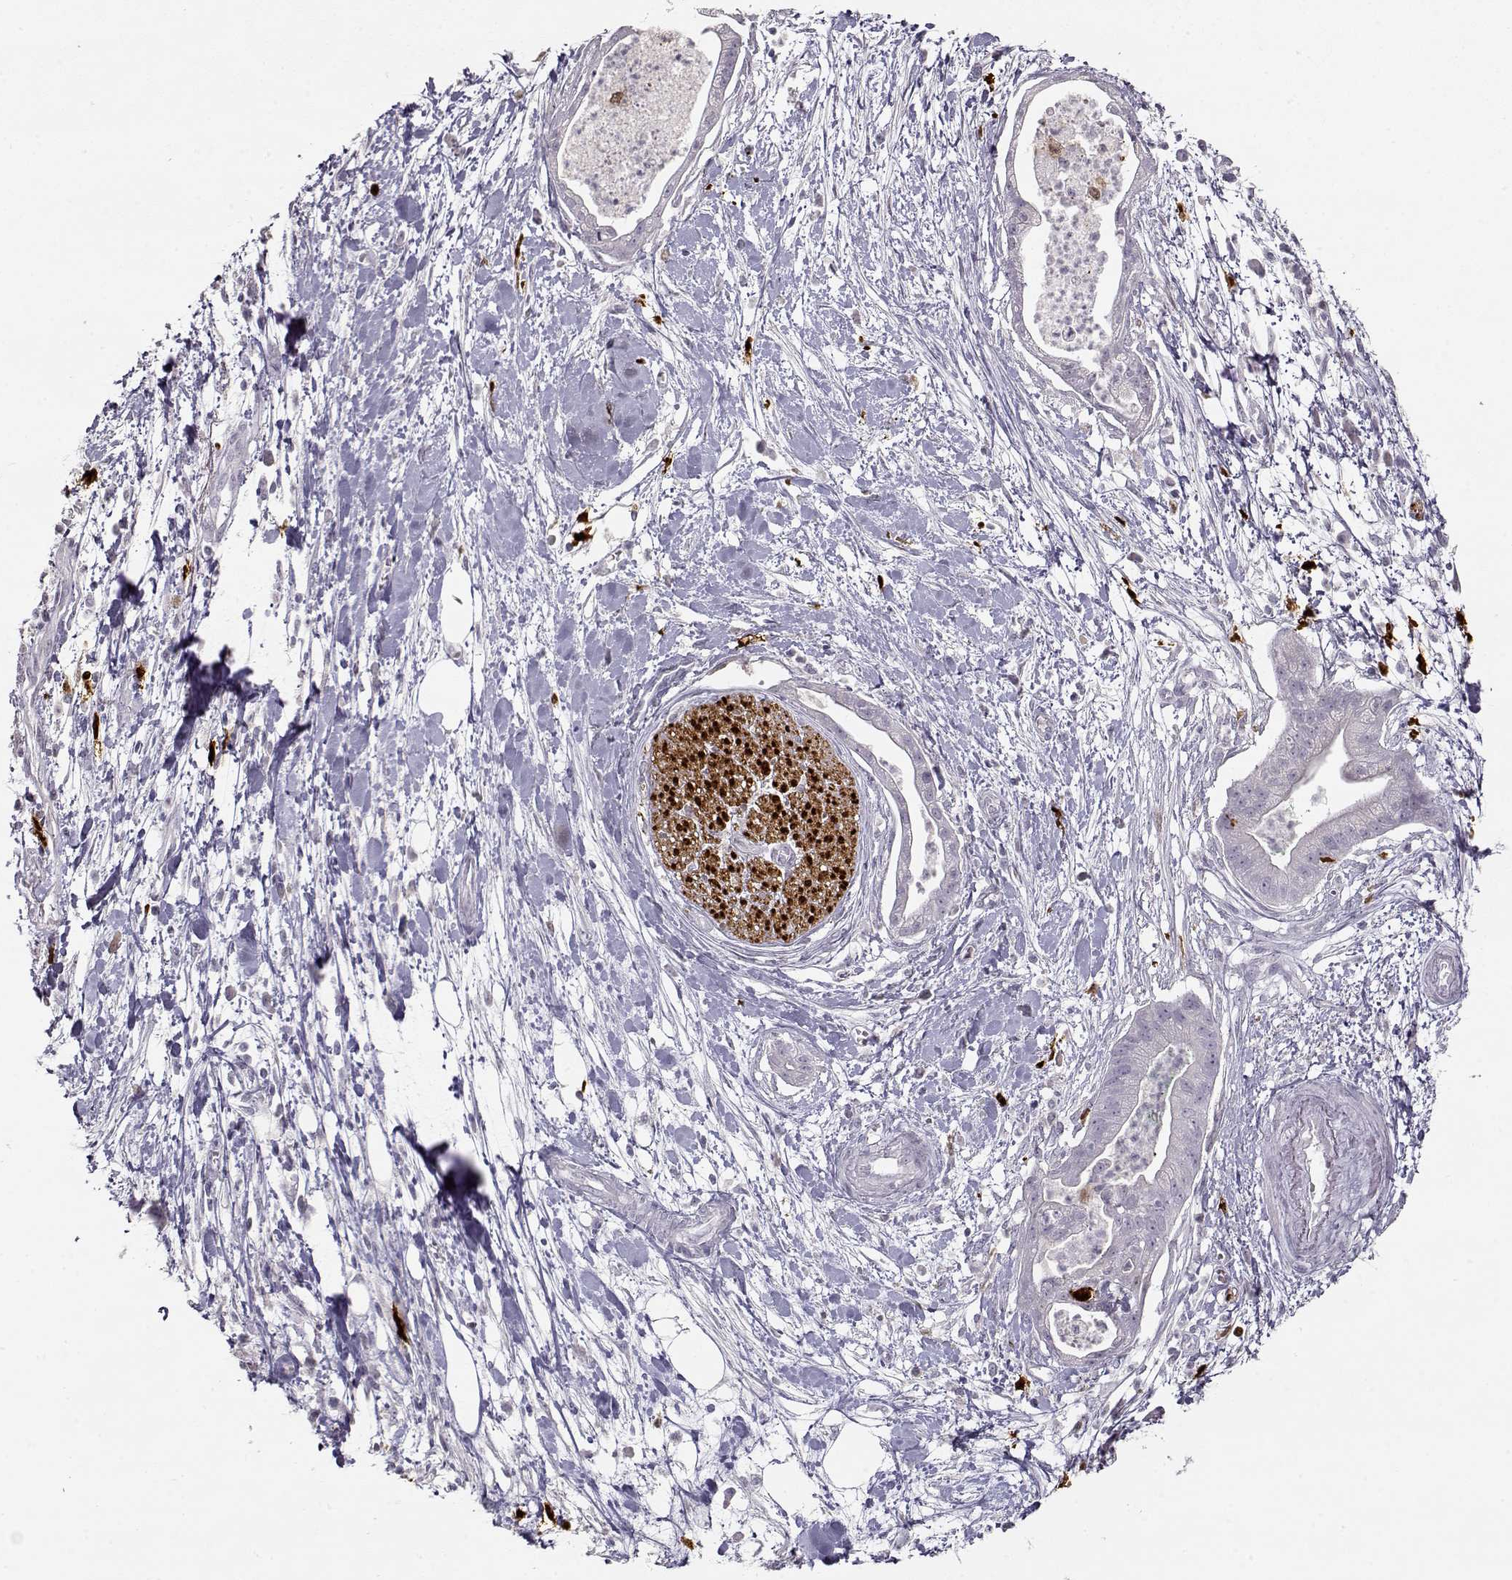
{"staining": {"intensity": "negative", "quantity": "none", "location": "none"}, "tissue": "pancreatic cancer", "cell_type": "Tumor cells", "image_type": "cancer", "snomed": [{"axis": "morphology", "description": "Normal tissue, NOS"}, {"axis": "morphology", "description": "Adenocarcinoma, NOS"}, {"axis": "topography", "description": "Lymph node"}, {"axis": "topography", "description": "Pancreas"}], "caption": "Immunohistochemical staining of human adenocarcinoma (pancreatic) displays no significant positivity in tumor cells.", "gene": "S100B", "patient": {"sex": "female", "age": 58}}